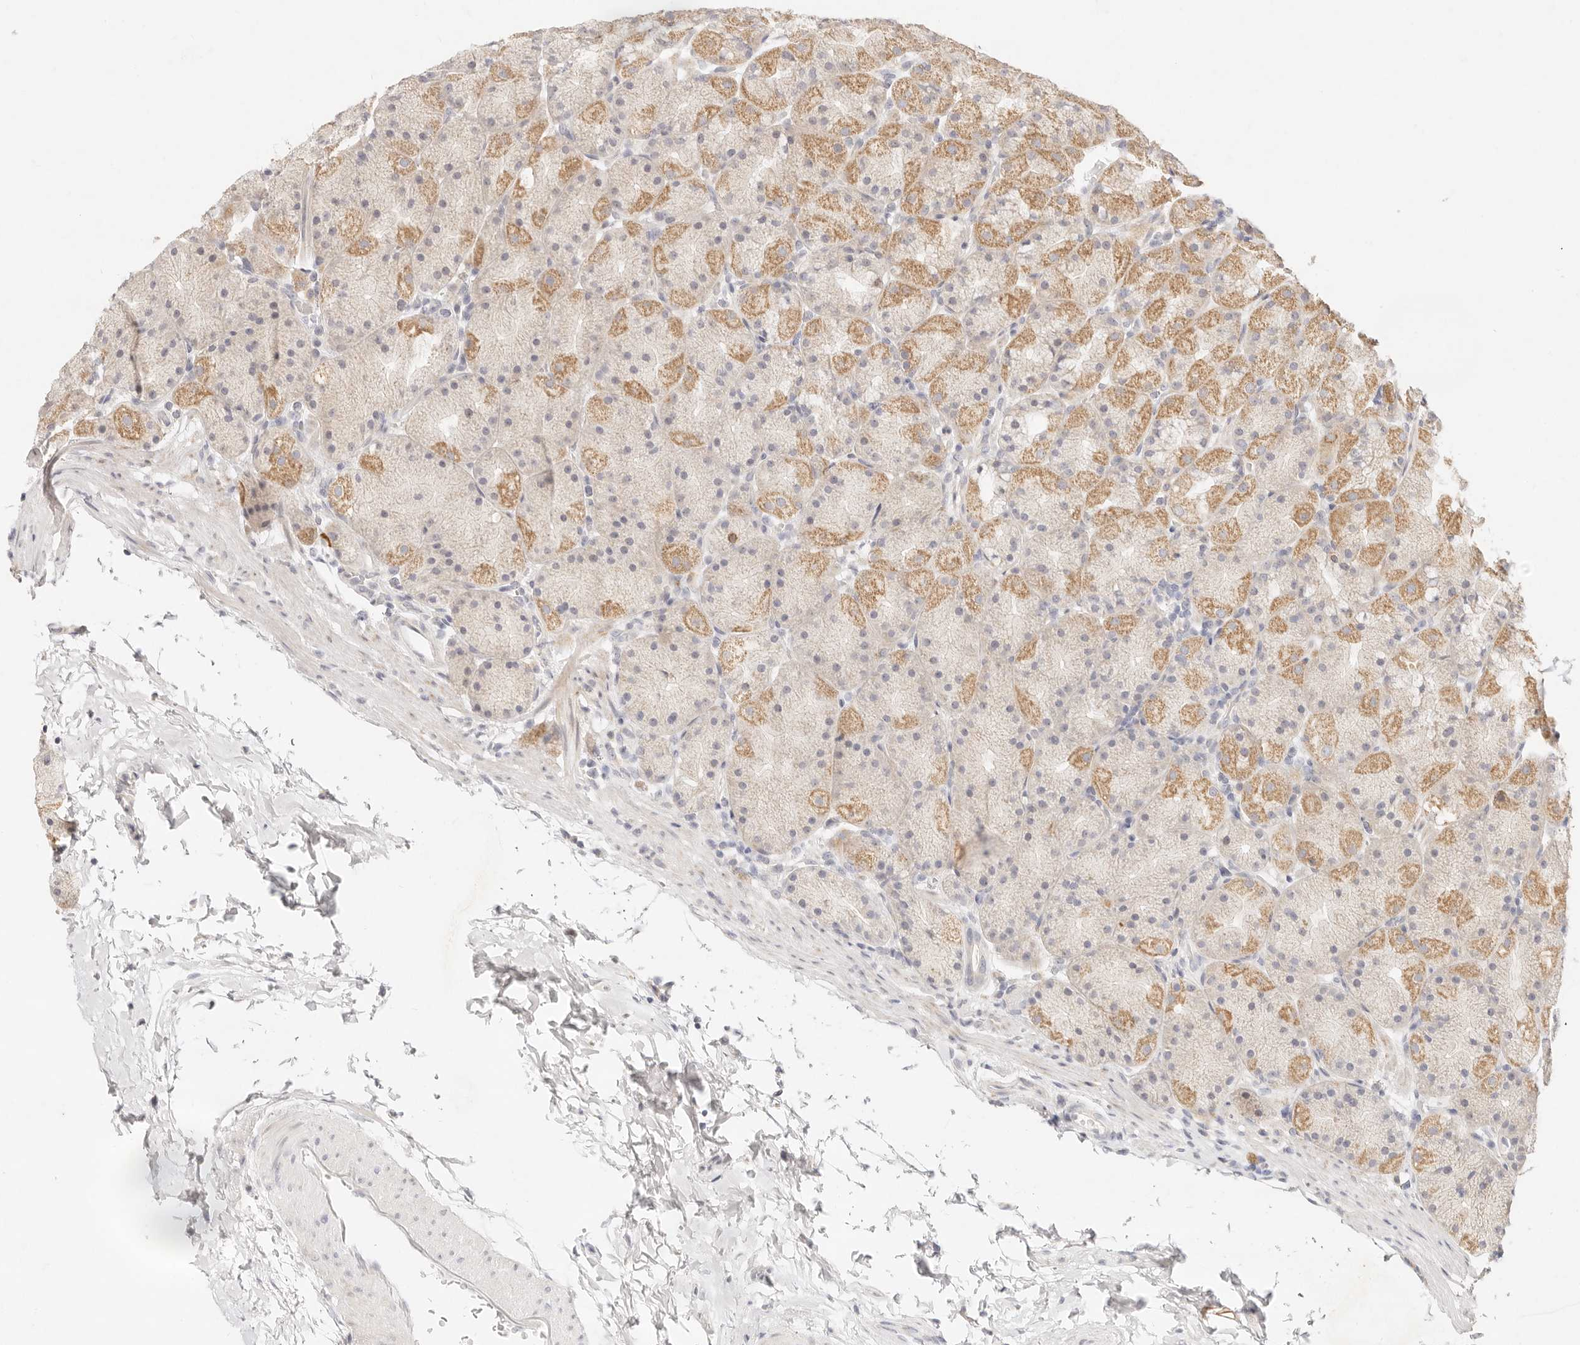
{"staining": {"intensity": "moderate", "quantity": "25%-75%", "location": "cytoplasmic/membranous"}, "tissue": "stomach", "cell_type": "Glandular cells", "image_type": "normal", "snomed": [{"axis": "morphology", "description": "Normal tissue, NOS"}, {"axis": "topography", "description": "Stomach, upper"}, {"axis": "topography", "description": "Stomach"}], "caption": "IHC (DAB) staining of unremarkable stomach demonstrates moderate cytoplasmic/membranous protein staining in about 25%-75% of glandular cells.", "gene": "GPR156", "patient": {"sex": "male", "age": 48}}